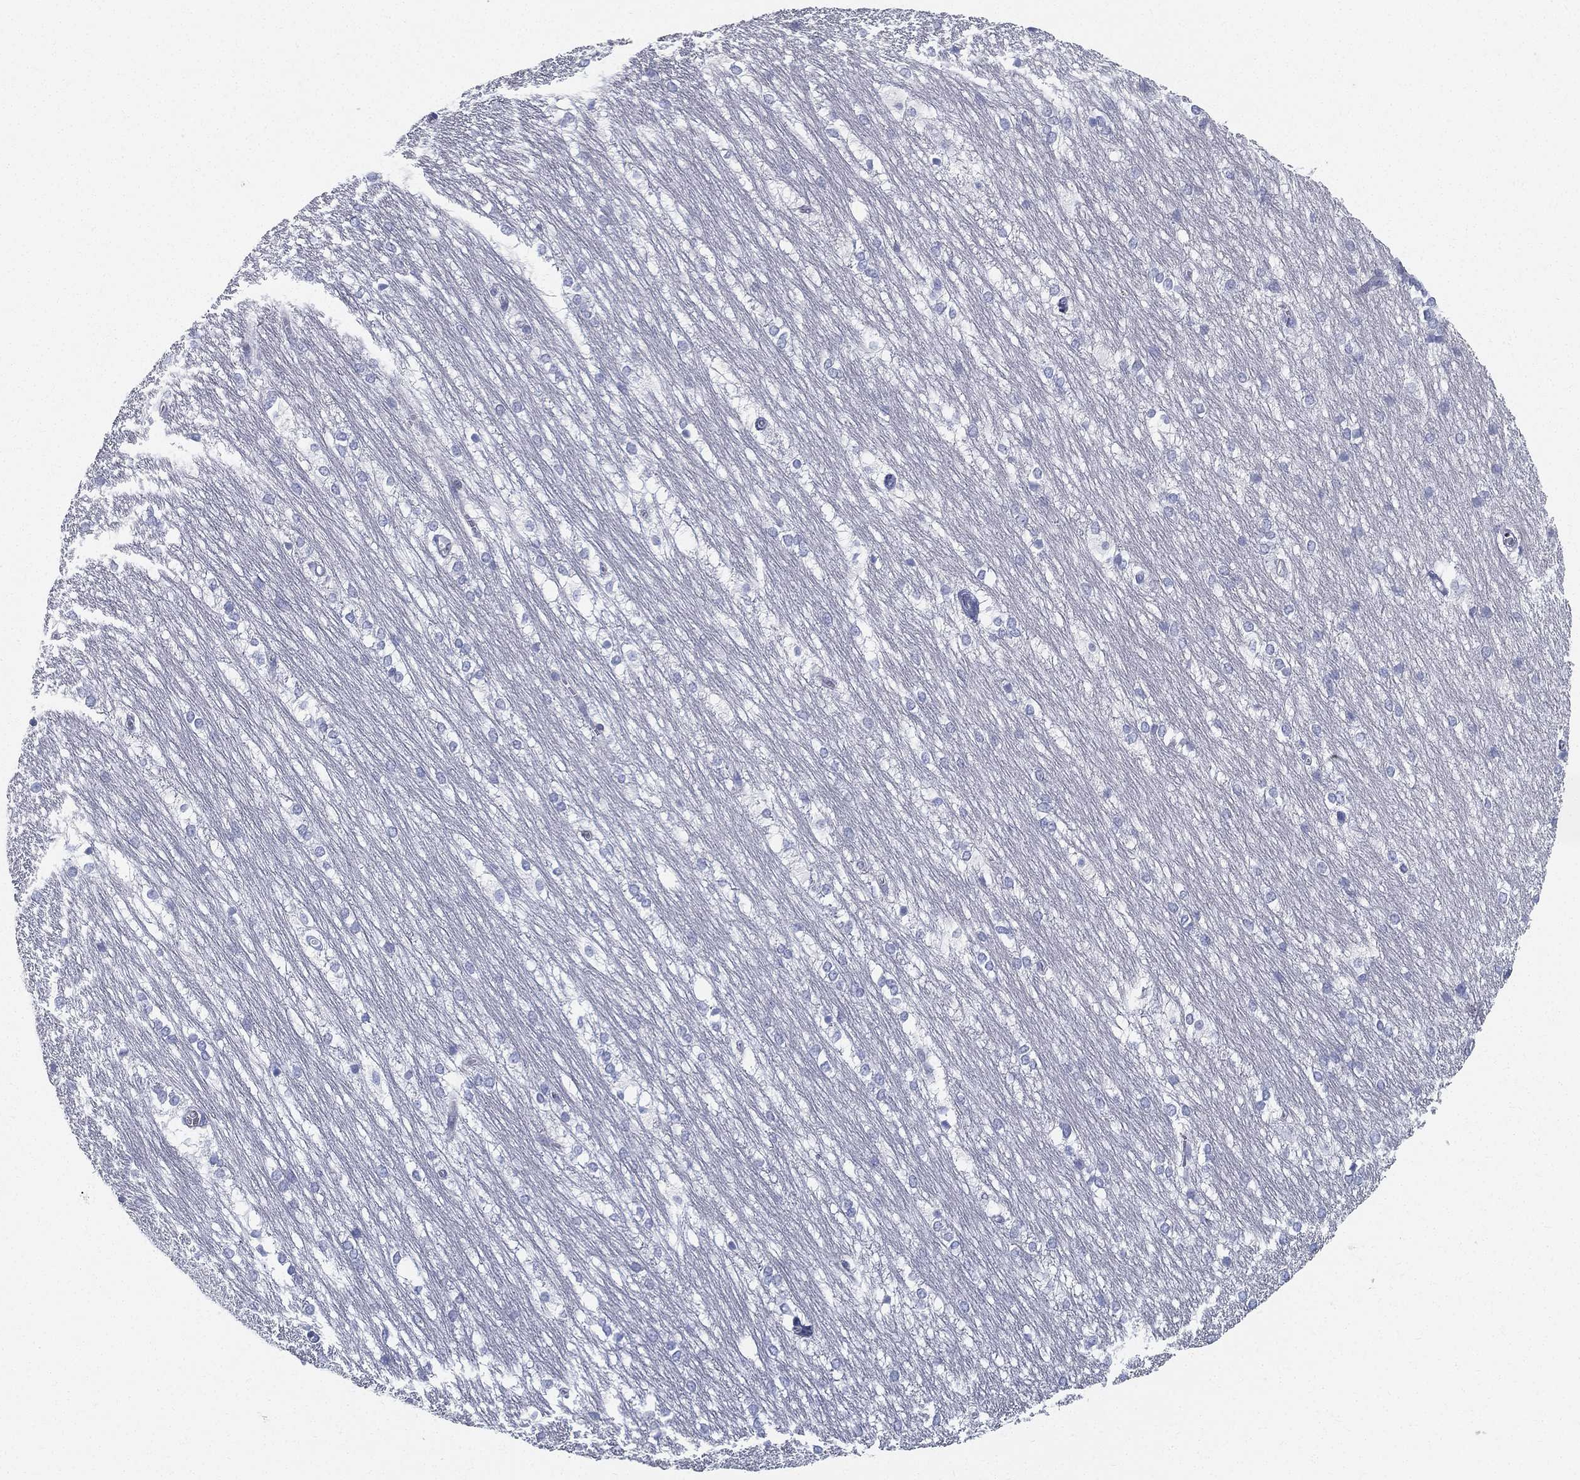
{"staining": {"intensity": "negative", "quantity": "none", "location": "none"}, "tissue": "hippocampus", "cell_type": "Glial cells", "image_type": "normal", "snomed": [{"axis": "morphology", "description": "Normal tissue, NOS"}, {"axis": "topography", "description": "Cerebral cortex"}, {"axis": "topography", "description": "Hippocampus"}], "caption": "Immunohistochemical staining of normal hippocampus demonstrates no significant expression in glial cells. (Brightfield microscopy of DAB immunohistochemistry at high magnification).", "gene": "SPPL2C", "patient": {"sex": "female", "age": 19}}